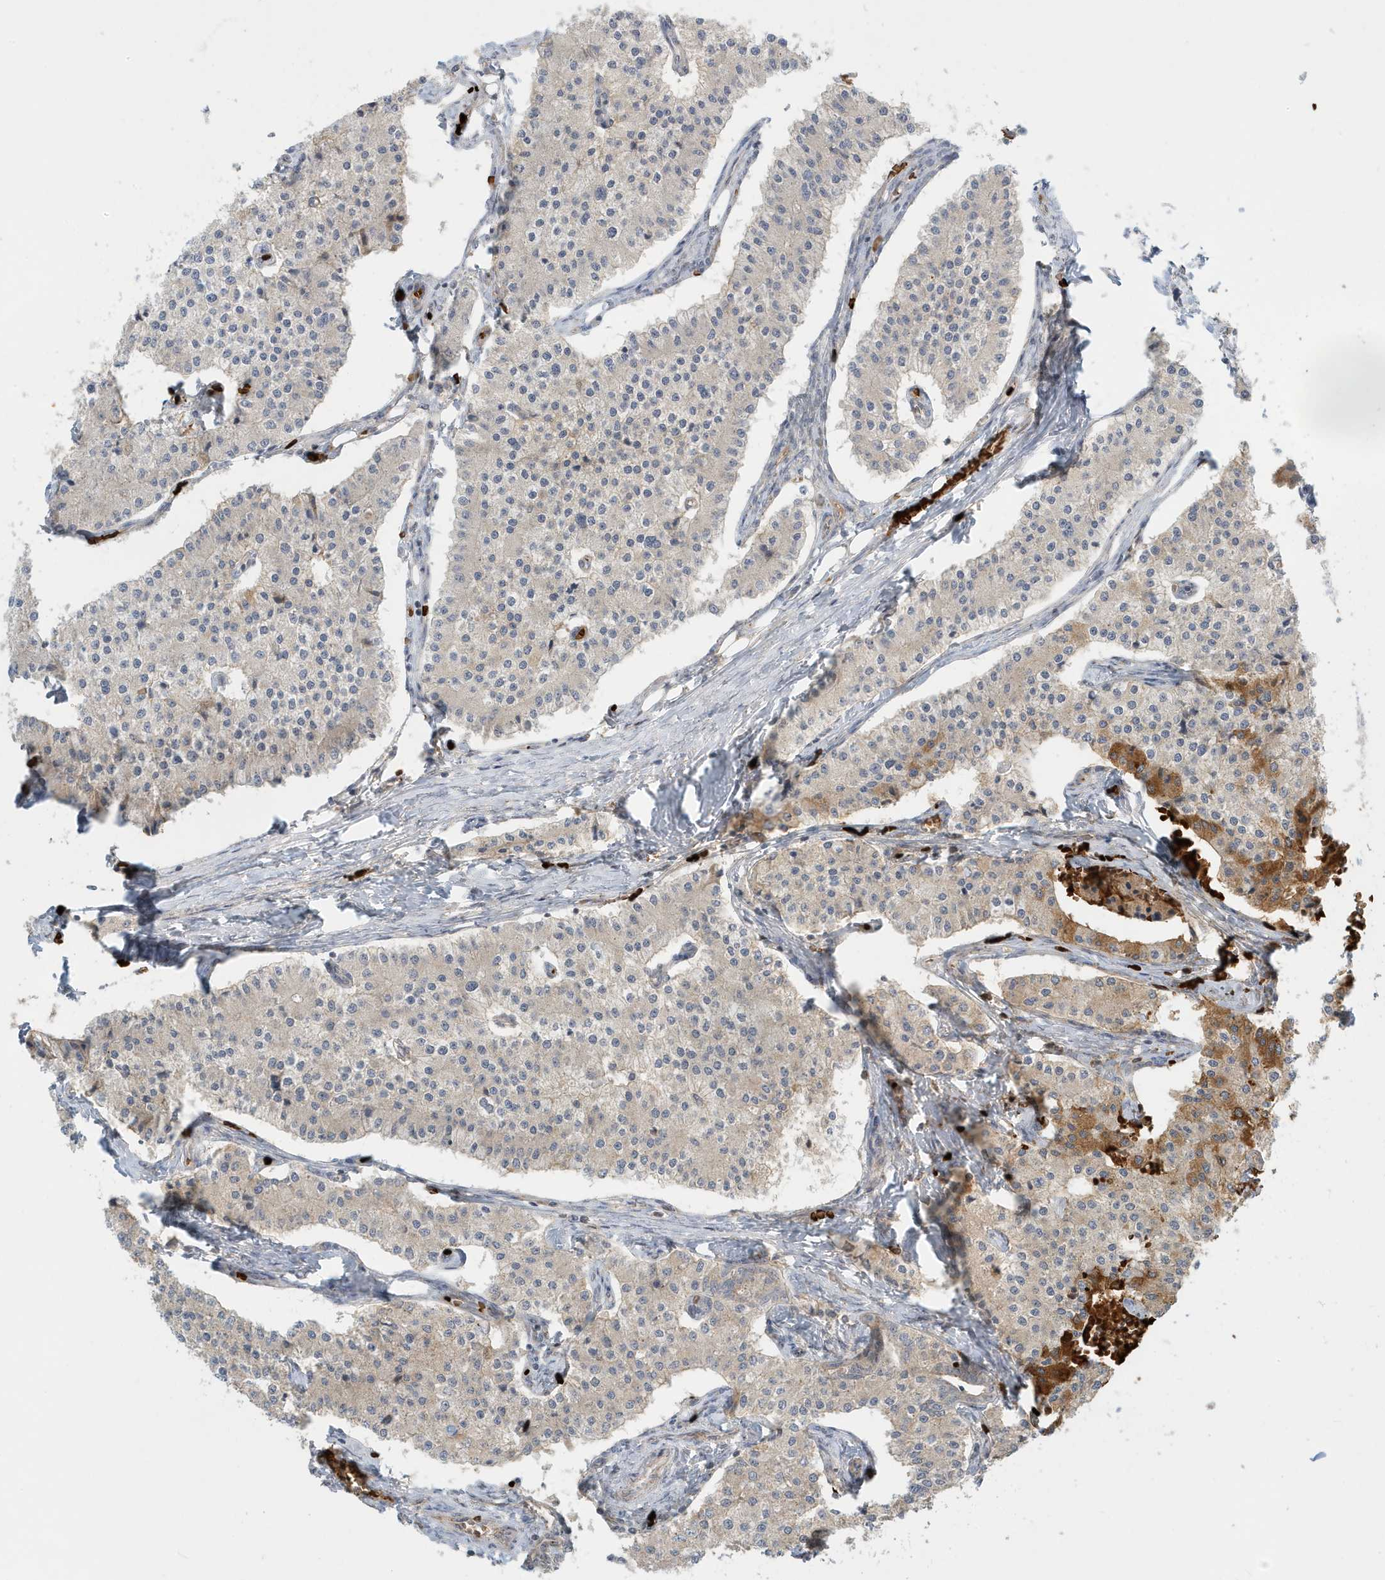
{"staining": {"intensity": "moderate", "quantity": "25%-75%", "location": "cytoplasmic/membranous"}, "tissue": "carcinoid", "cell_type": "Tumor cells", "image_type": "cancer", "snomed": [{"axis": "morphology", "description": "Carcinoid, malignant, NOS"}, {"axis": "topography", "description": "Colon"}], "caption": "Immunohistochemistry (IHC) photomicrograph of neoplastic tissue: carcinoid stained using IHC exhibits medium levels of moderate protein expression localized specifically in the cytoplasmic/membranous of tumor cells, appearing as a cytoplasmic/membranous brown color.", "gene": "FYCO1", "patient": {"sex": "female", "age": 52}}